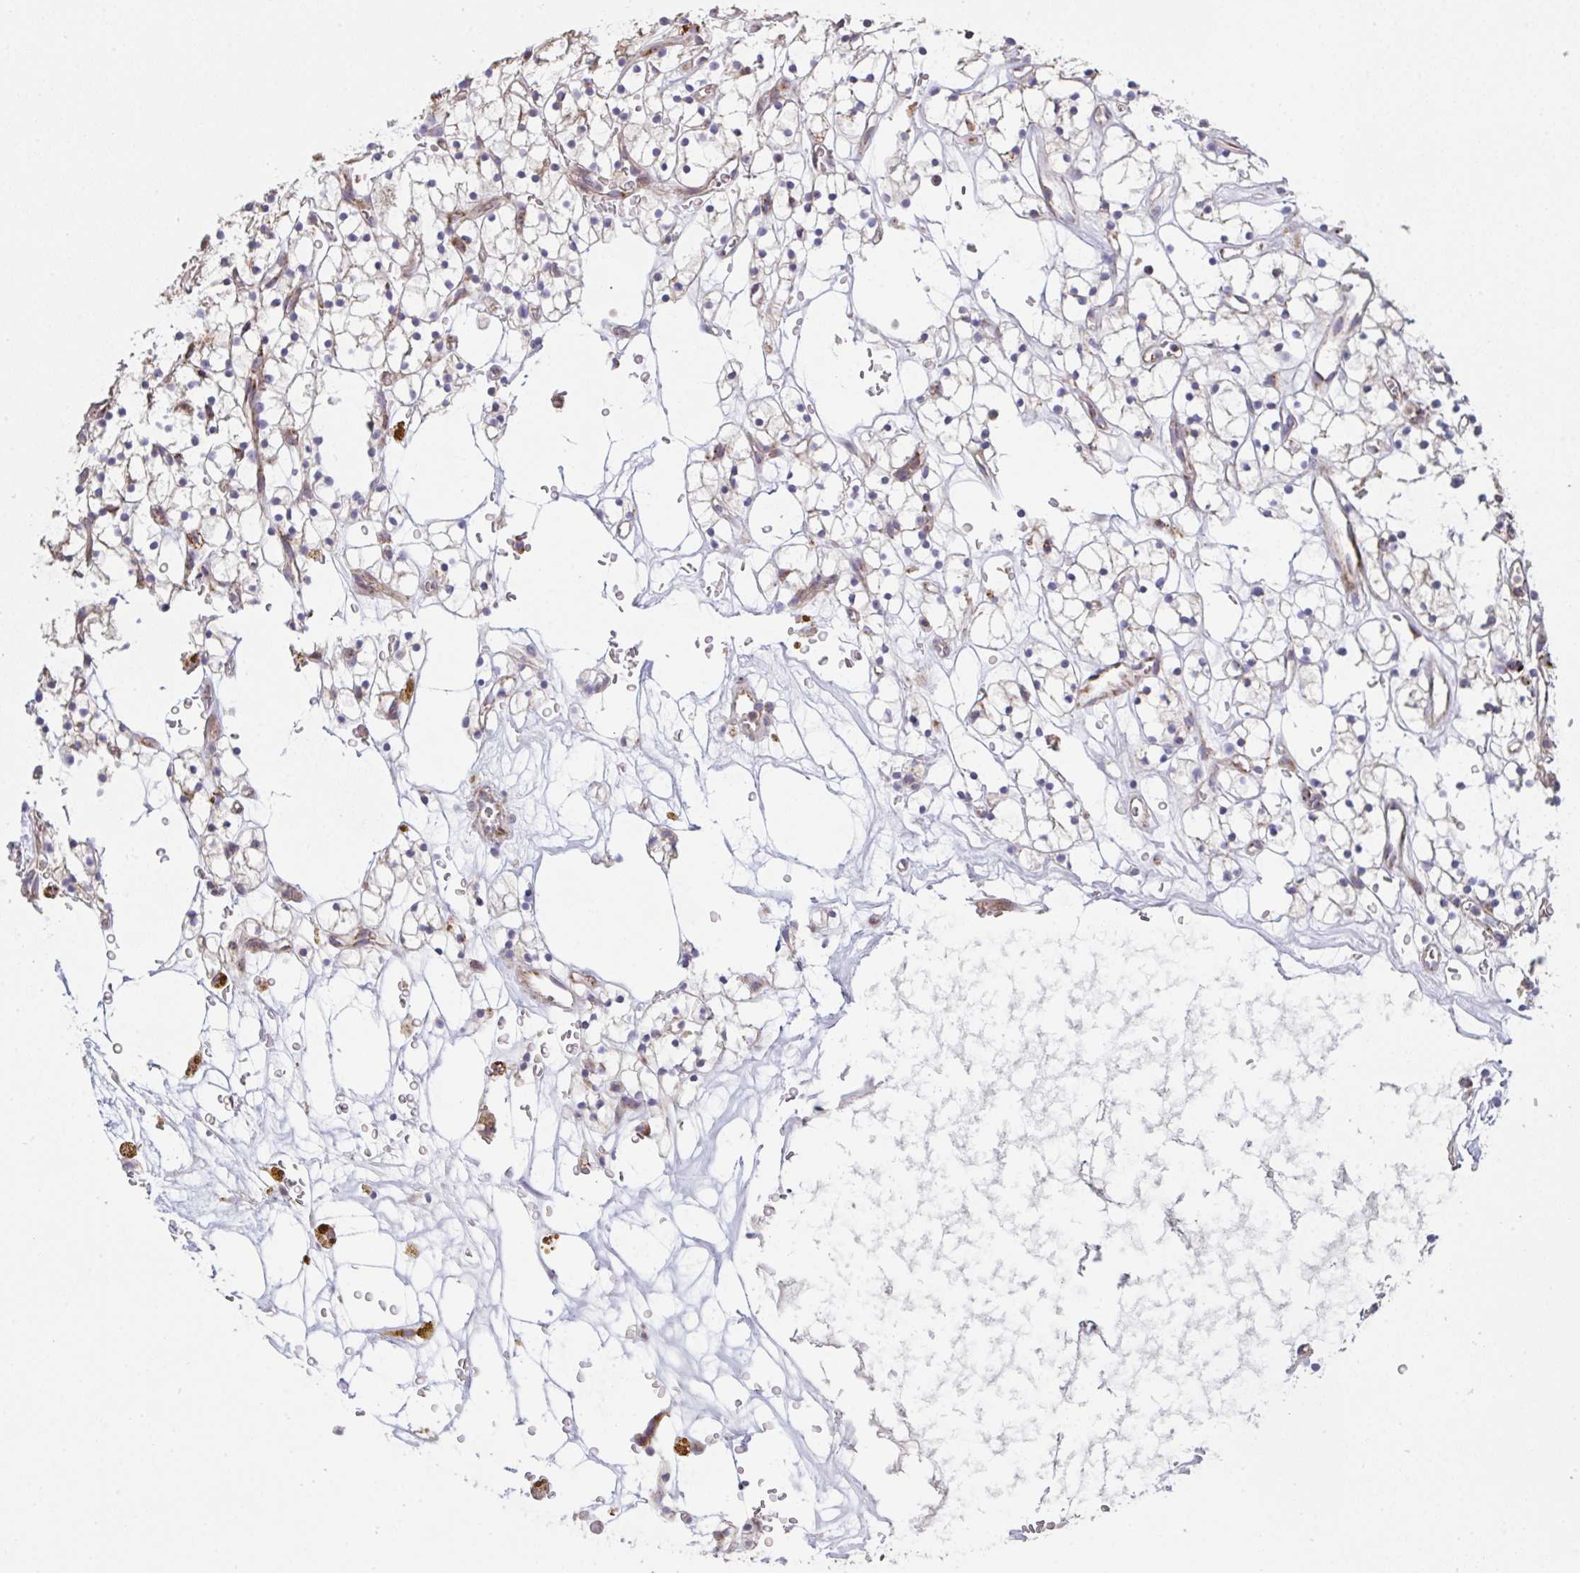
{"staining": {"intensity": "negative", "quantity": "none", "location": "none"}, "tissue": "renal cancer", "cell_type": "Tumor cells", "image_type": "cancer", "snomed": [{"axis": "morphology", "description": "Adenocarcinoma, NOS"}, {"axis": "topography", "description": "Kidney"}], "caption": "This is a micrograph of immunohistochemistry staining of adenocarcinoma (renal), which shows no expression in tumor cells.", "gene": "MICOS10", "patient": {"sex": "female", "age": 64}}